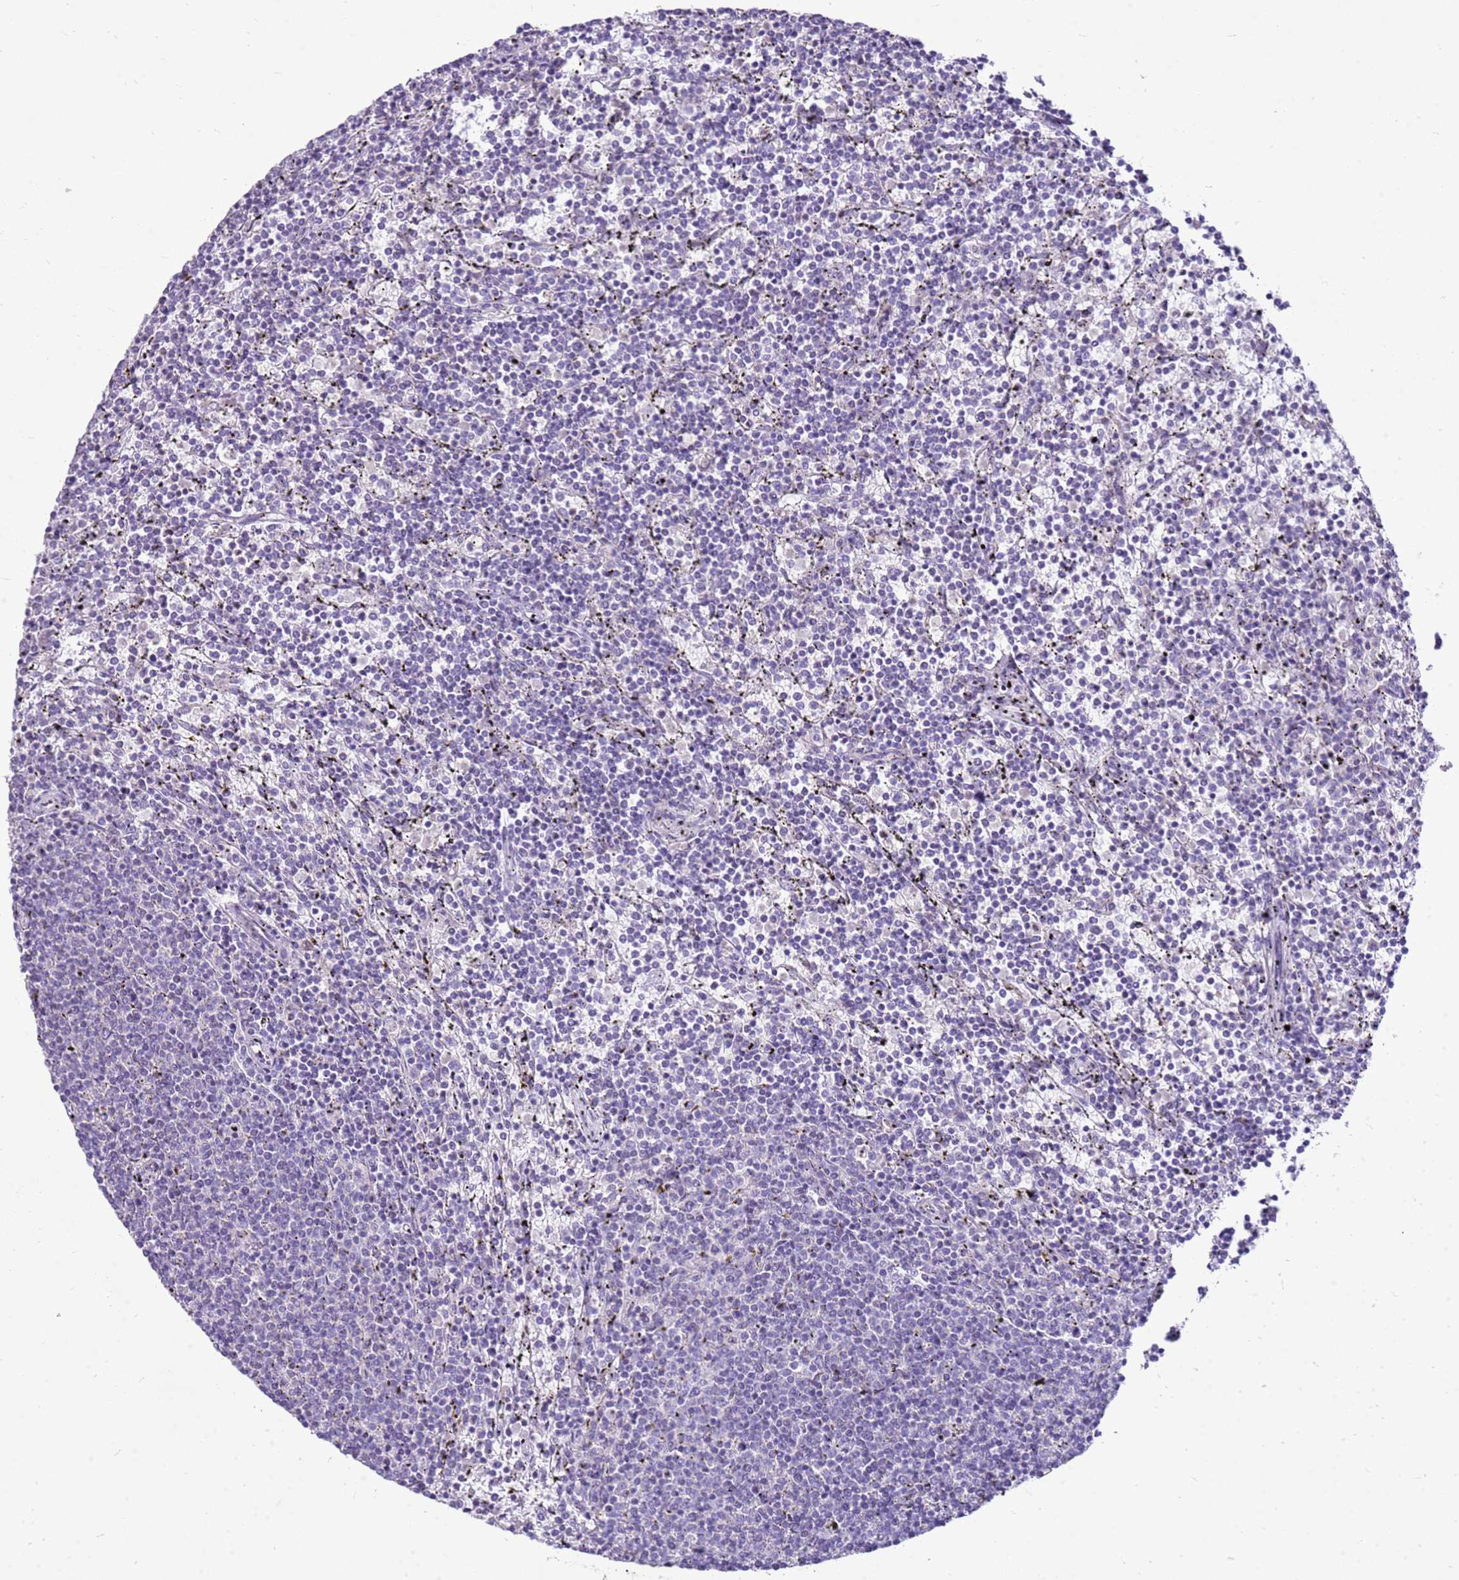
{"staining": {"intensity": "negative", "quantity": "none", "location": "none"}, "tissue": "lymphoma", "cell_type": "Tumor cells", "image_type": "cancer", "snomed": [{"axis": "morphology", "description": "Malignant lymphoma, non-Hodgkin's type, Low grade"}, {"axis": "topography", "description": "Spleen"}], "caption": "Human lymphoma stained for a protein using immunohistochemistry demonstrates no staining in tumor cells.", "gene": "FABP2", "patient": {"sex": "female", "age": 50}}